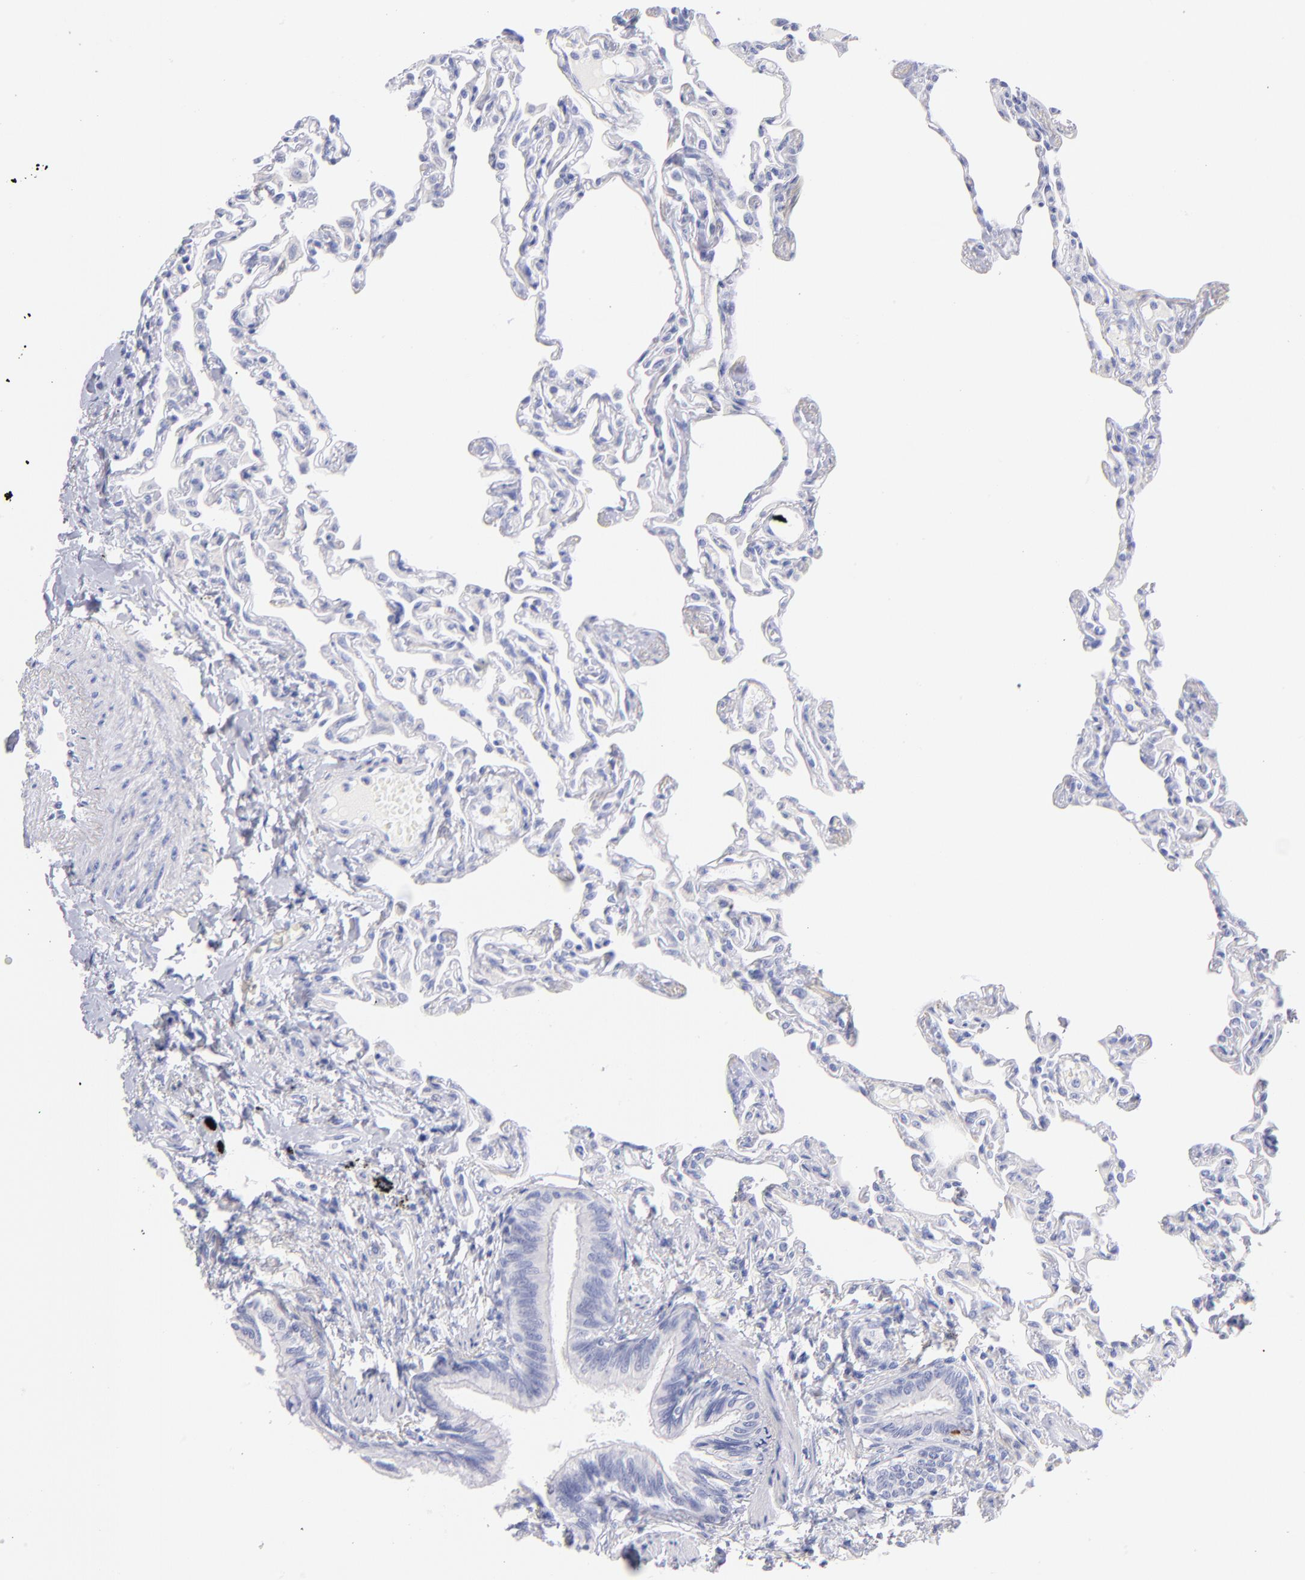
{"staining": {"intensity": "negative", "quantity": "none", "location": "none"}, "tissue": "lung", "cell_type": "Alveolar cells", "image_type": "normal", "snomed": [{"axis": "morphology", "description": "Normal tissue, NOS"}, {"axis": "topography", "description": "Lung"}], "caption": "This is an immunohistochemistry histopathology image of normal human lung. There is no staining in alveolar cells.", "gene": "SCGN", "patient": {"sex": "female", "age": 49}}